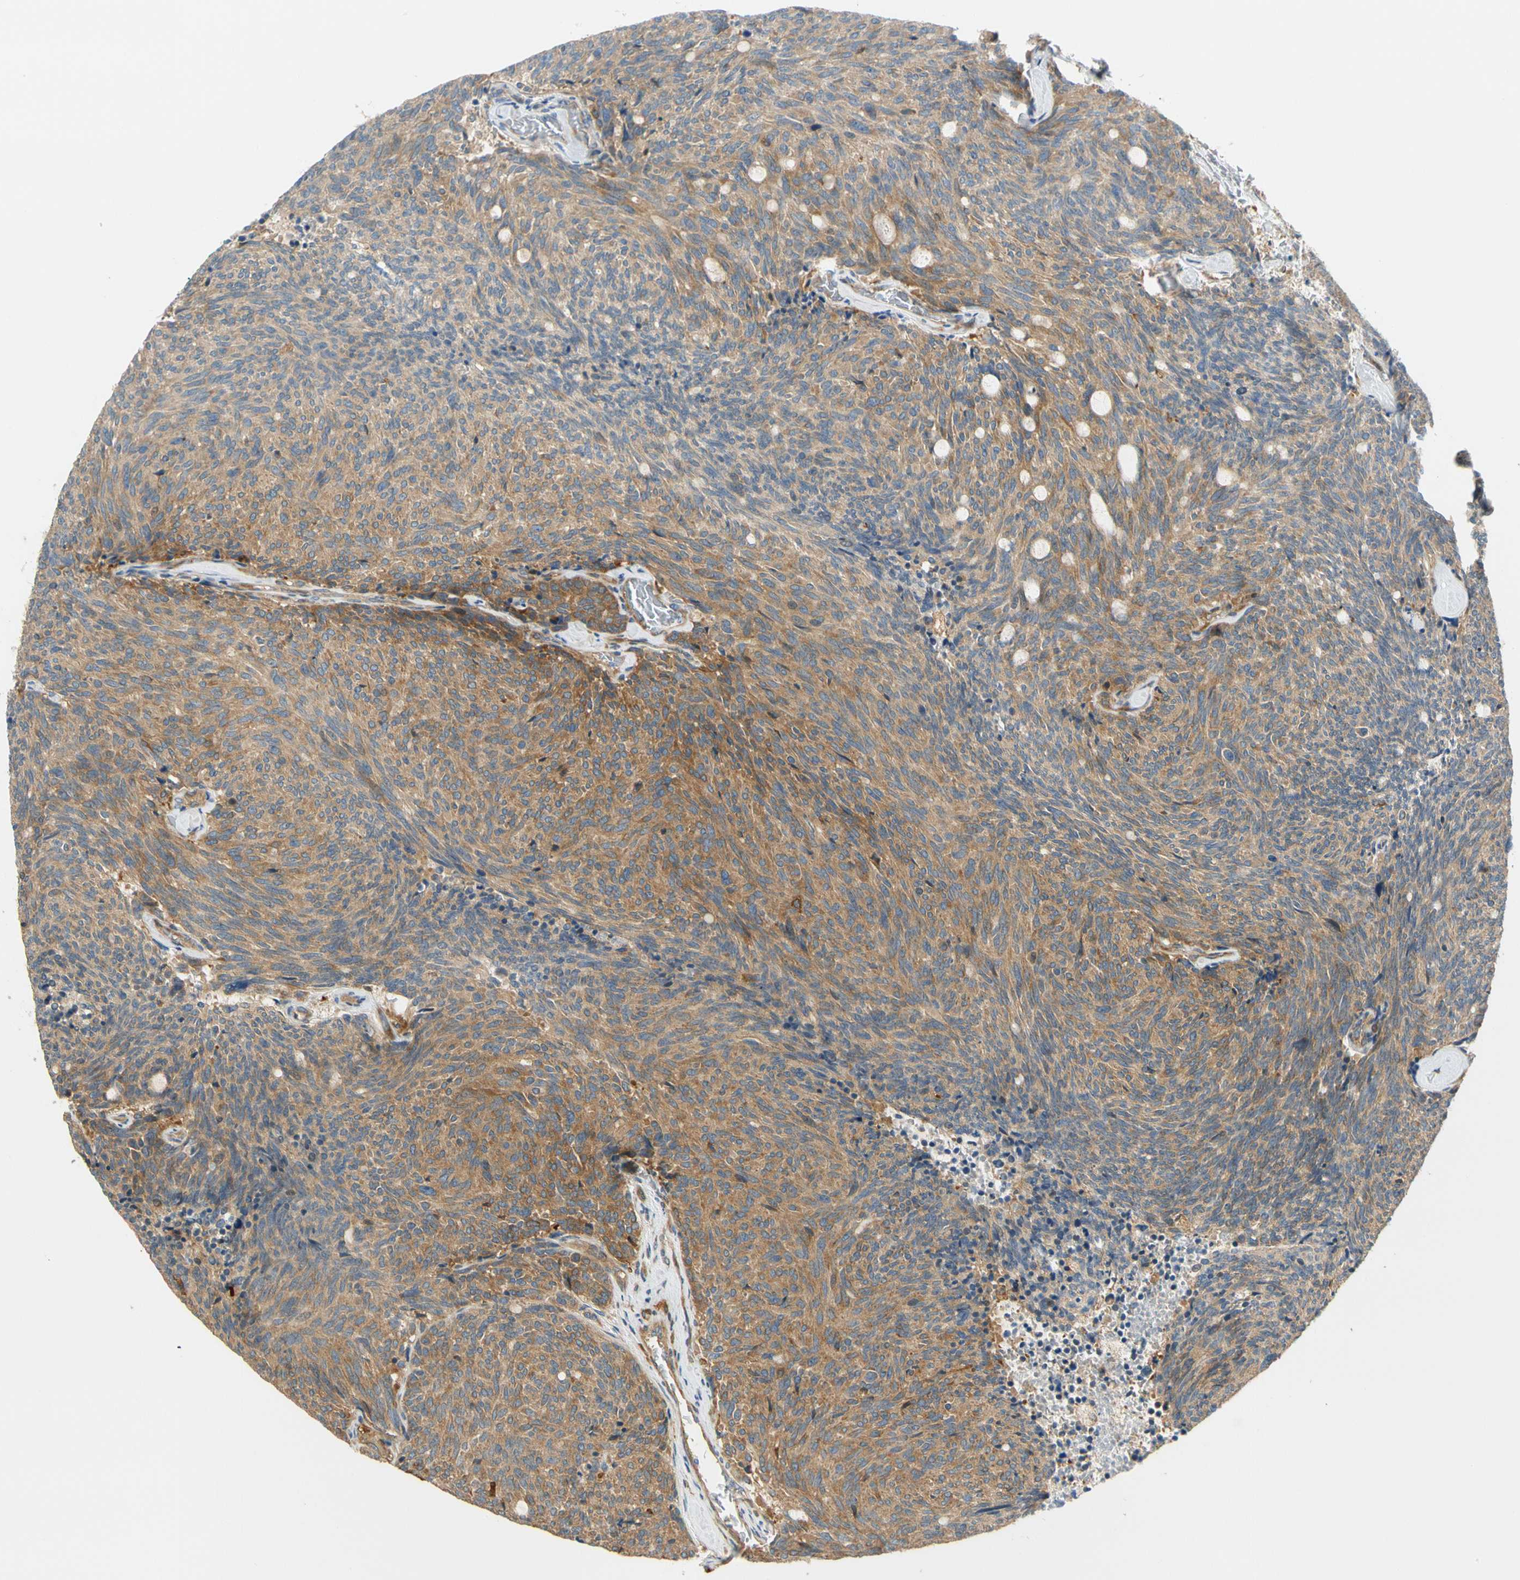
{"staining": {"intensity": "moderate", "quantity": ">75%", "location": "cytoplasmic/membranous"}, "tissue": "carcinoid", "cell_type": "Tumor cells", "image_type": "cancer", "snomed": [{"axis": "morphology", "description": "Carcinoid, malignant, NOS"}, {"axis": "topography", "description": "Pancreas"}], "caption": "Carcinoid tissue reveals moderate cytoplasmic/membranous positivity in about >75% of tumor cells The protein of interest is stained brown, and the nuclei are stained in blue (DAB IHC with brightfield microscopy, high magnification).", "gene": "PARP14", "patient": {"sex": "female", "age": 54}}